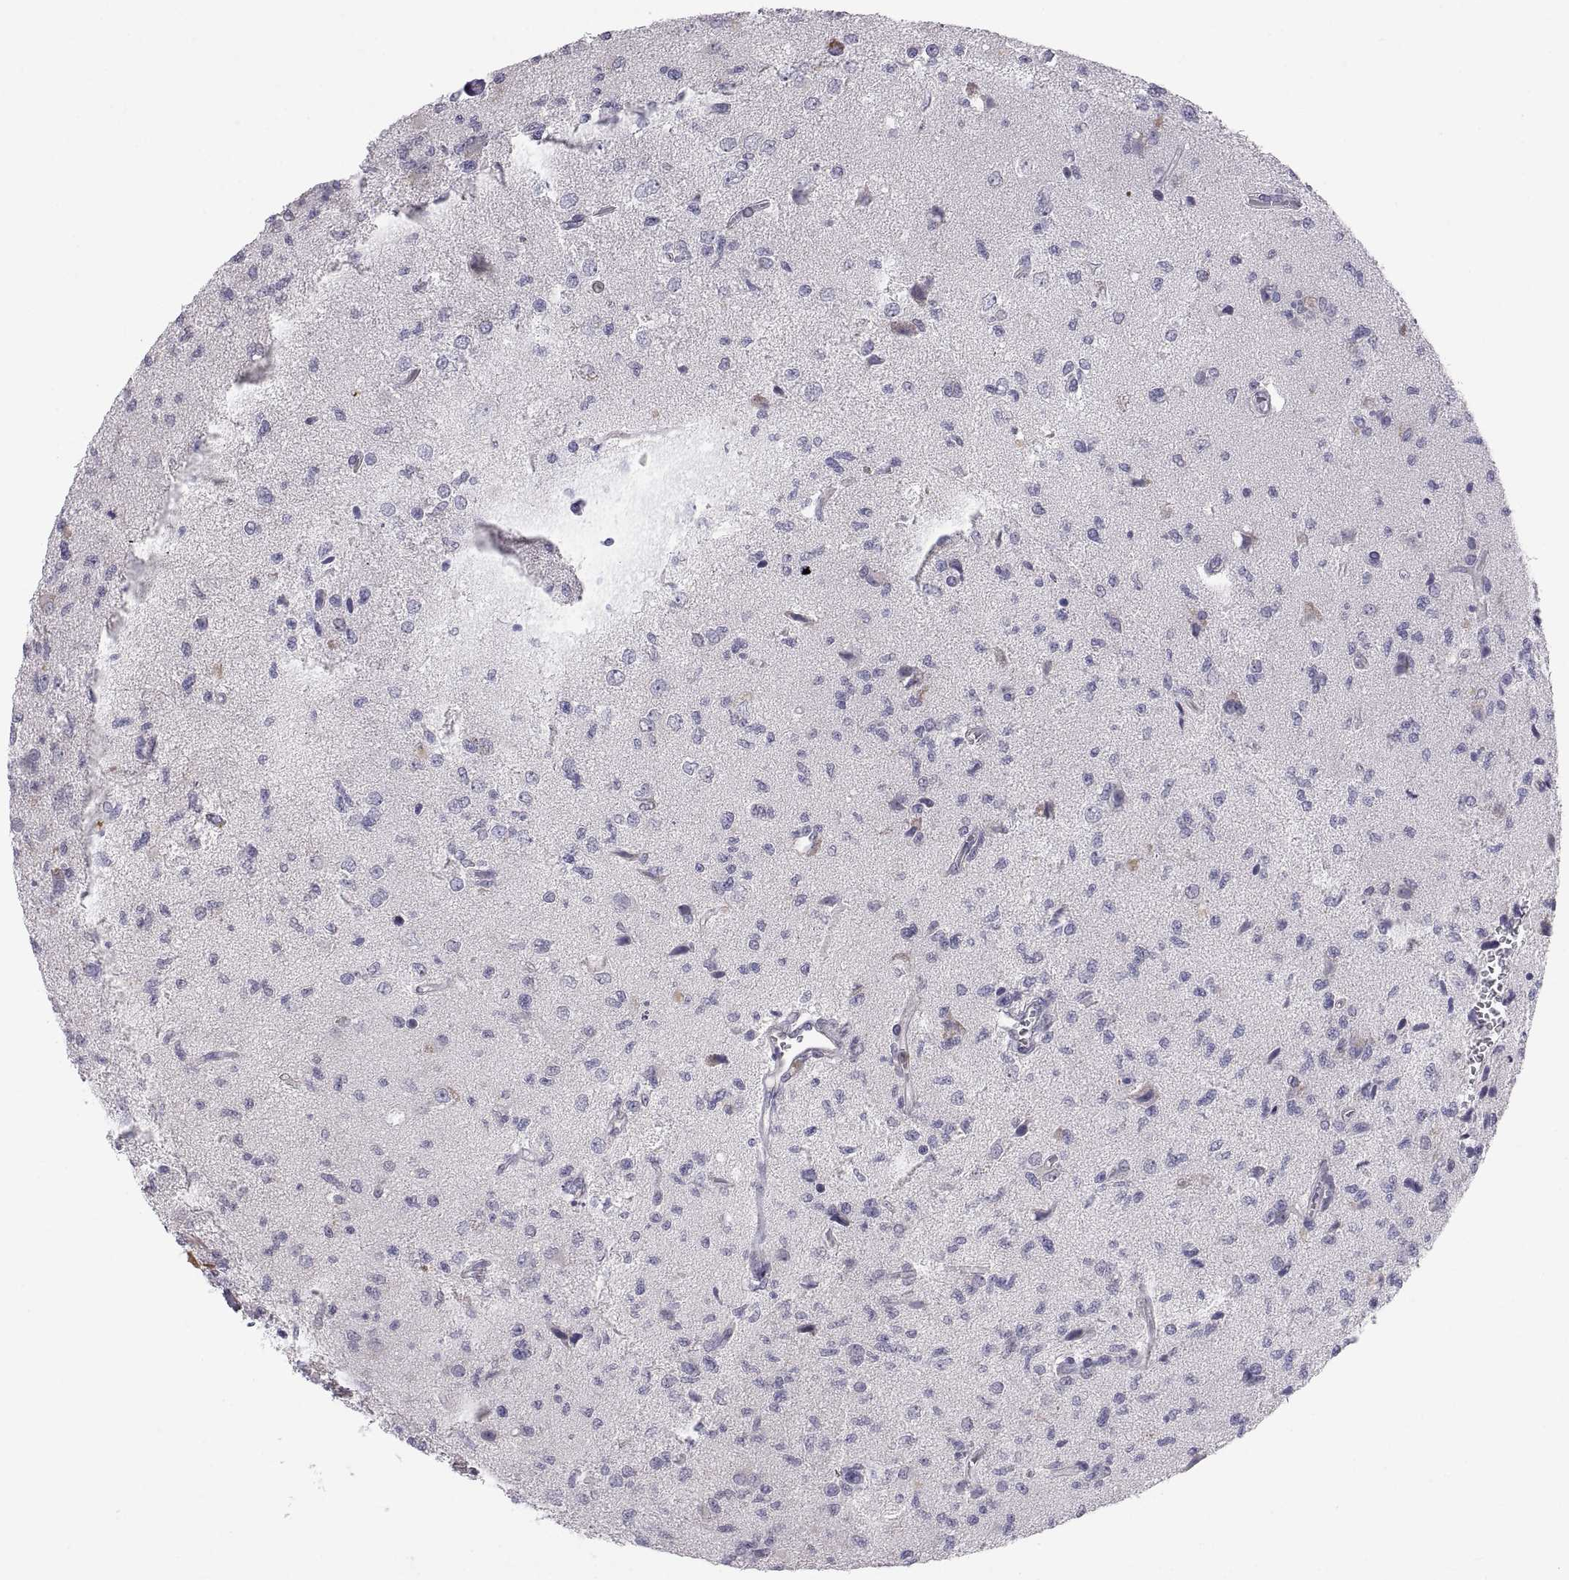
{"staining": {"intensity": "negative", "quantity": "none", "location": "none"}, "tissue": "glioma", "cell_type": "Tumor cells", "image_type": "cancer", "snomed": [{"axis": "morphology", "description": "Glioma, malignant, High grade"}, {"axis": "topography", "description": "Brain"}], "caption": "High magnification brightfield microscopy of glioma stained with DAB (brown) and counterstained with hematoxylin (blue): tumor cells show no significant expression.", "gene": "PKP1", "patient": {"sex": "male", "age": 56}}